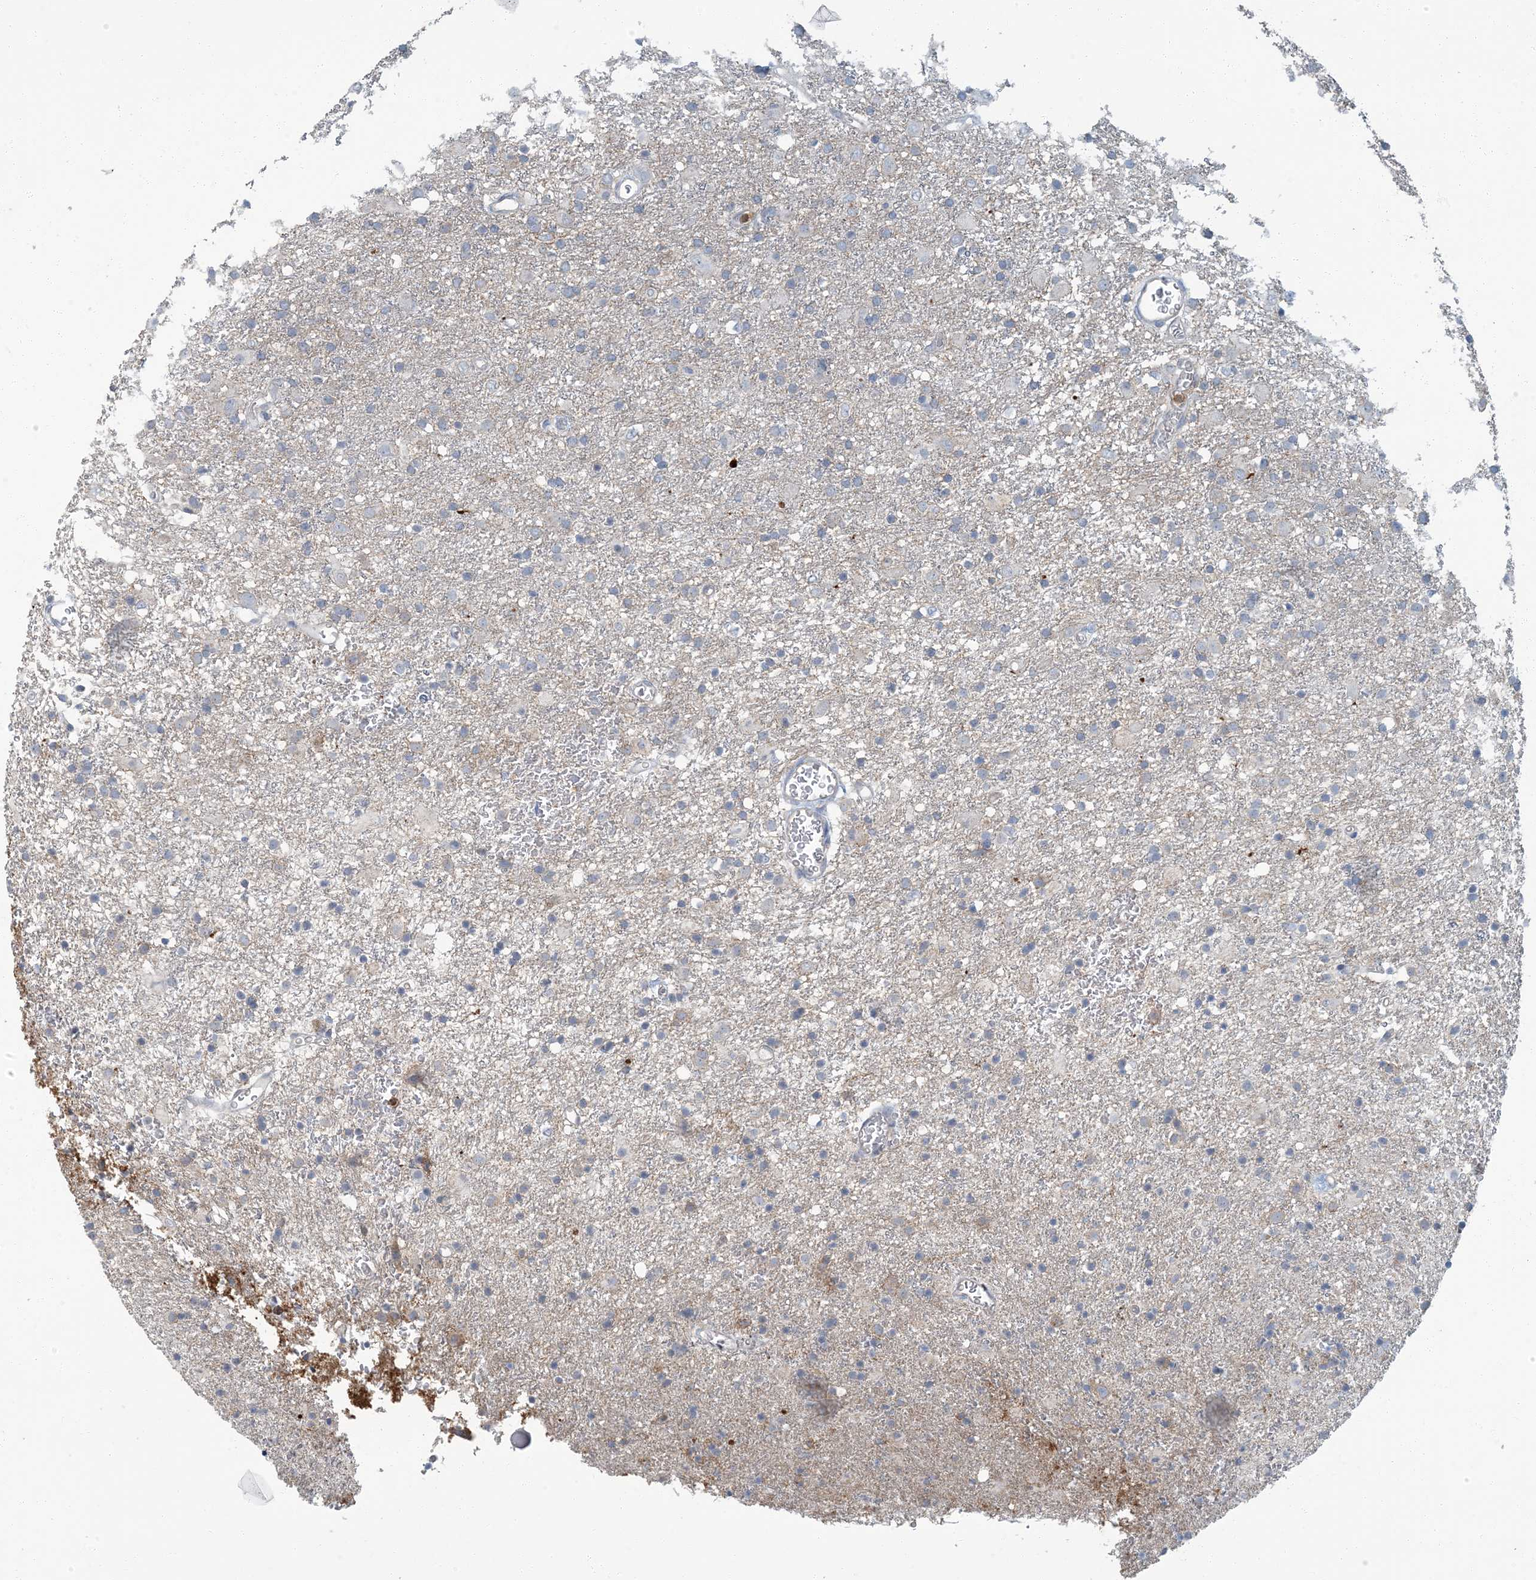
{"staining": {"intensity": "negative", "quantity": "none", "location": "none"}, "tissue": "glioma", "cell_type": "Tumor cells", "image_type": "cancer", "snomed": [{"axis": "morphology", "description": "Glioma, malignant, Low grade"}, {"axis": "topography", "description": "Brain"}], "caption": "DAB immunohistochemical staining of malignant glioma (low-grade) reveals no significant positivity in tumor cells.", "gene": "EPHA4", "patient": {"sex": "male", "age": 65}}